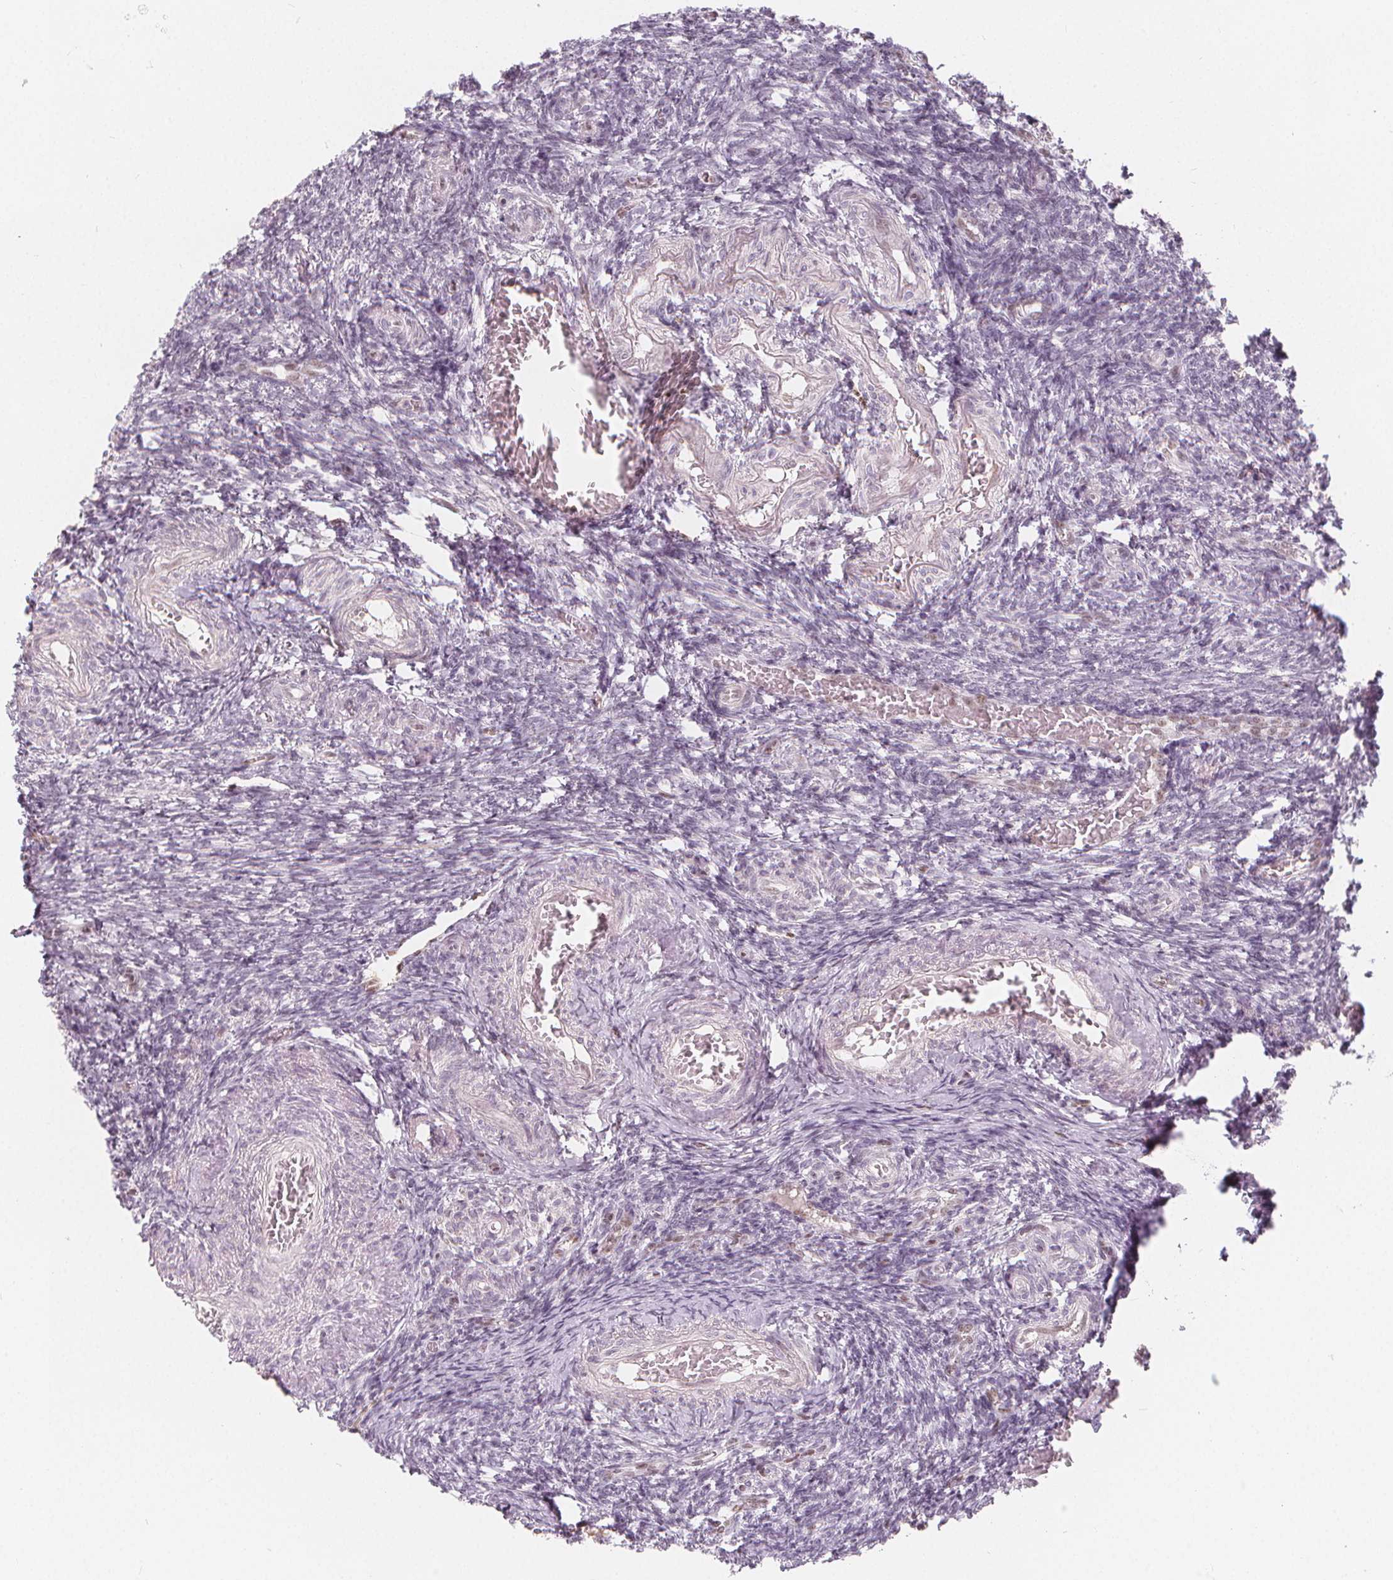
{"staining": {"intensity": "negative", "quantity": "none", "location": "none"}, "tissue": "ovary", "cell_type": "Ovarian stroma cells", "image_type": "normal", "snomed": [{"axis": "morphology", "description": "Normal tissue, NOS"}, {"axis": "topography", "description": "Ovary"}], "caption": "A high-resolution photomicrograph shows IHC staining of benign ovary, which displays no significant expression in ovarian stroma cells. Brightfield microscopy of immunohistochemistry (IHC) stained with DAB (brown) and hematoxylin (blue), captured at high magnification.", "gene": "DRC3", "patient": {"sex": "female", "age": 39}}